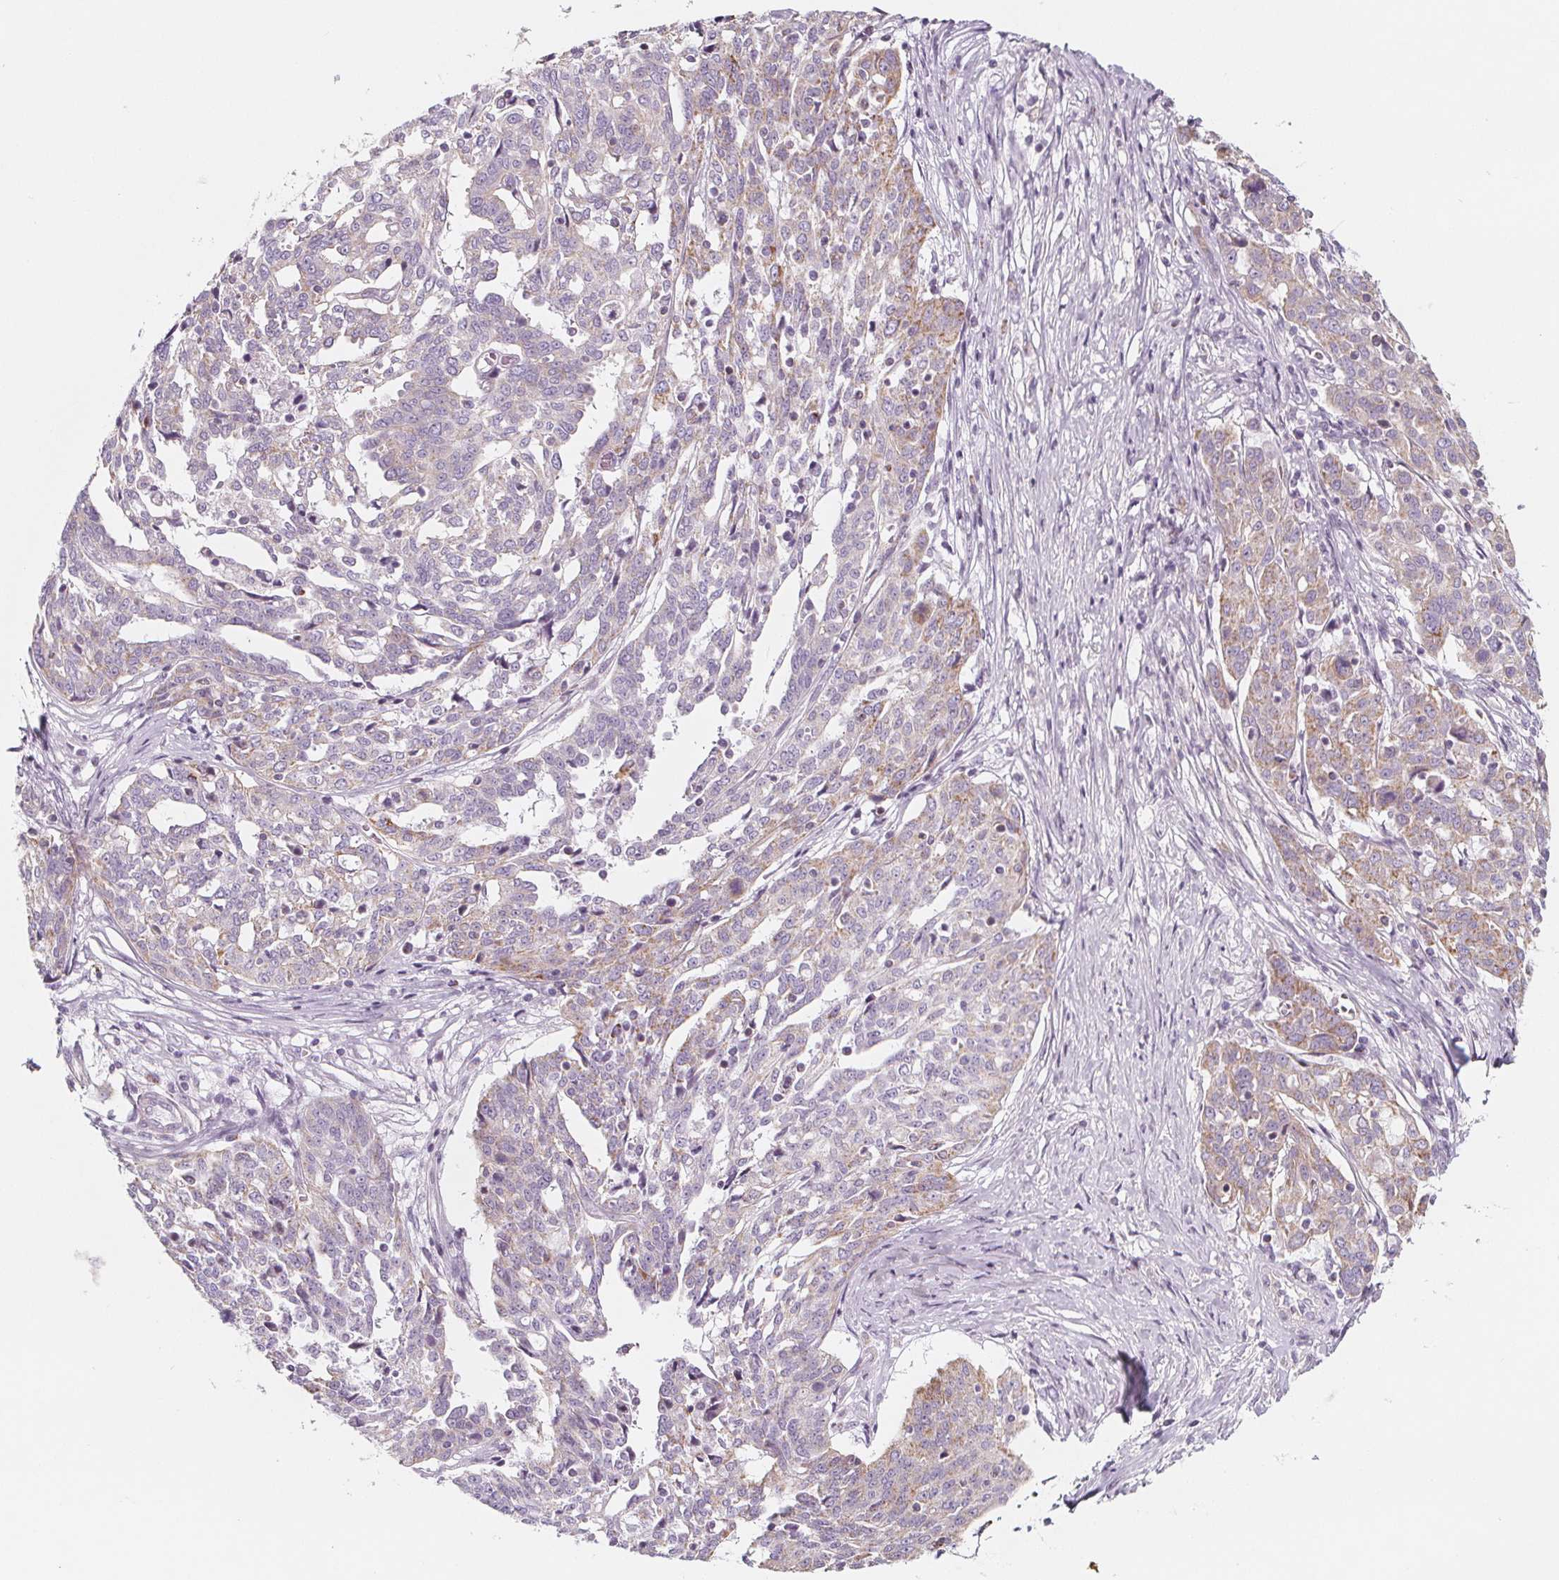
{"staining": {"intensity": "weak", "quantity": "<25%", "location": "cytoplasmic/membranous"}, "tissue": "ovarian cancer", "cell_type": "Tumor cells", "image_type": "cancer", "snomed": [{"axis": "morphology", "description": "Cystadenocarcinoma, serous, NOS"}, {"axis": "topography", "description": "Ovary"}], "caption": "High power microscopy histopathology image of an immunohistochemistry (IHC) image of serous cystadenocarcinoma (ovarian), revealing no significant positivity in tumor cells. Brightfield microscopy of immunohistochemistry (IHC) stained with DAB (3,3'-diaminobenzidine) (brown) and hematoxylin (blue), captured at high magnification.", "gene": "IL17C", "patient": {"sex": "female", "age": 67}}